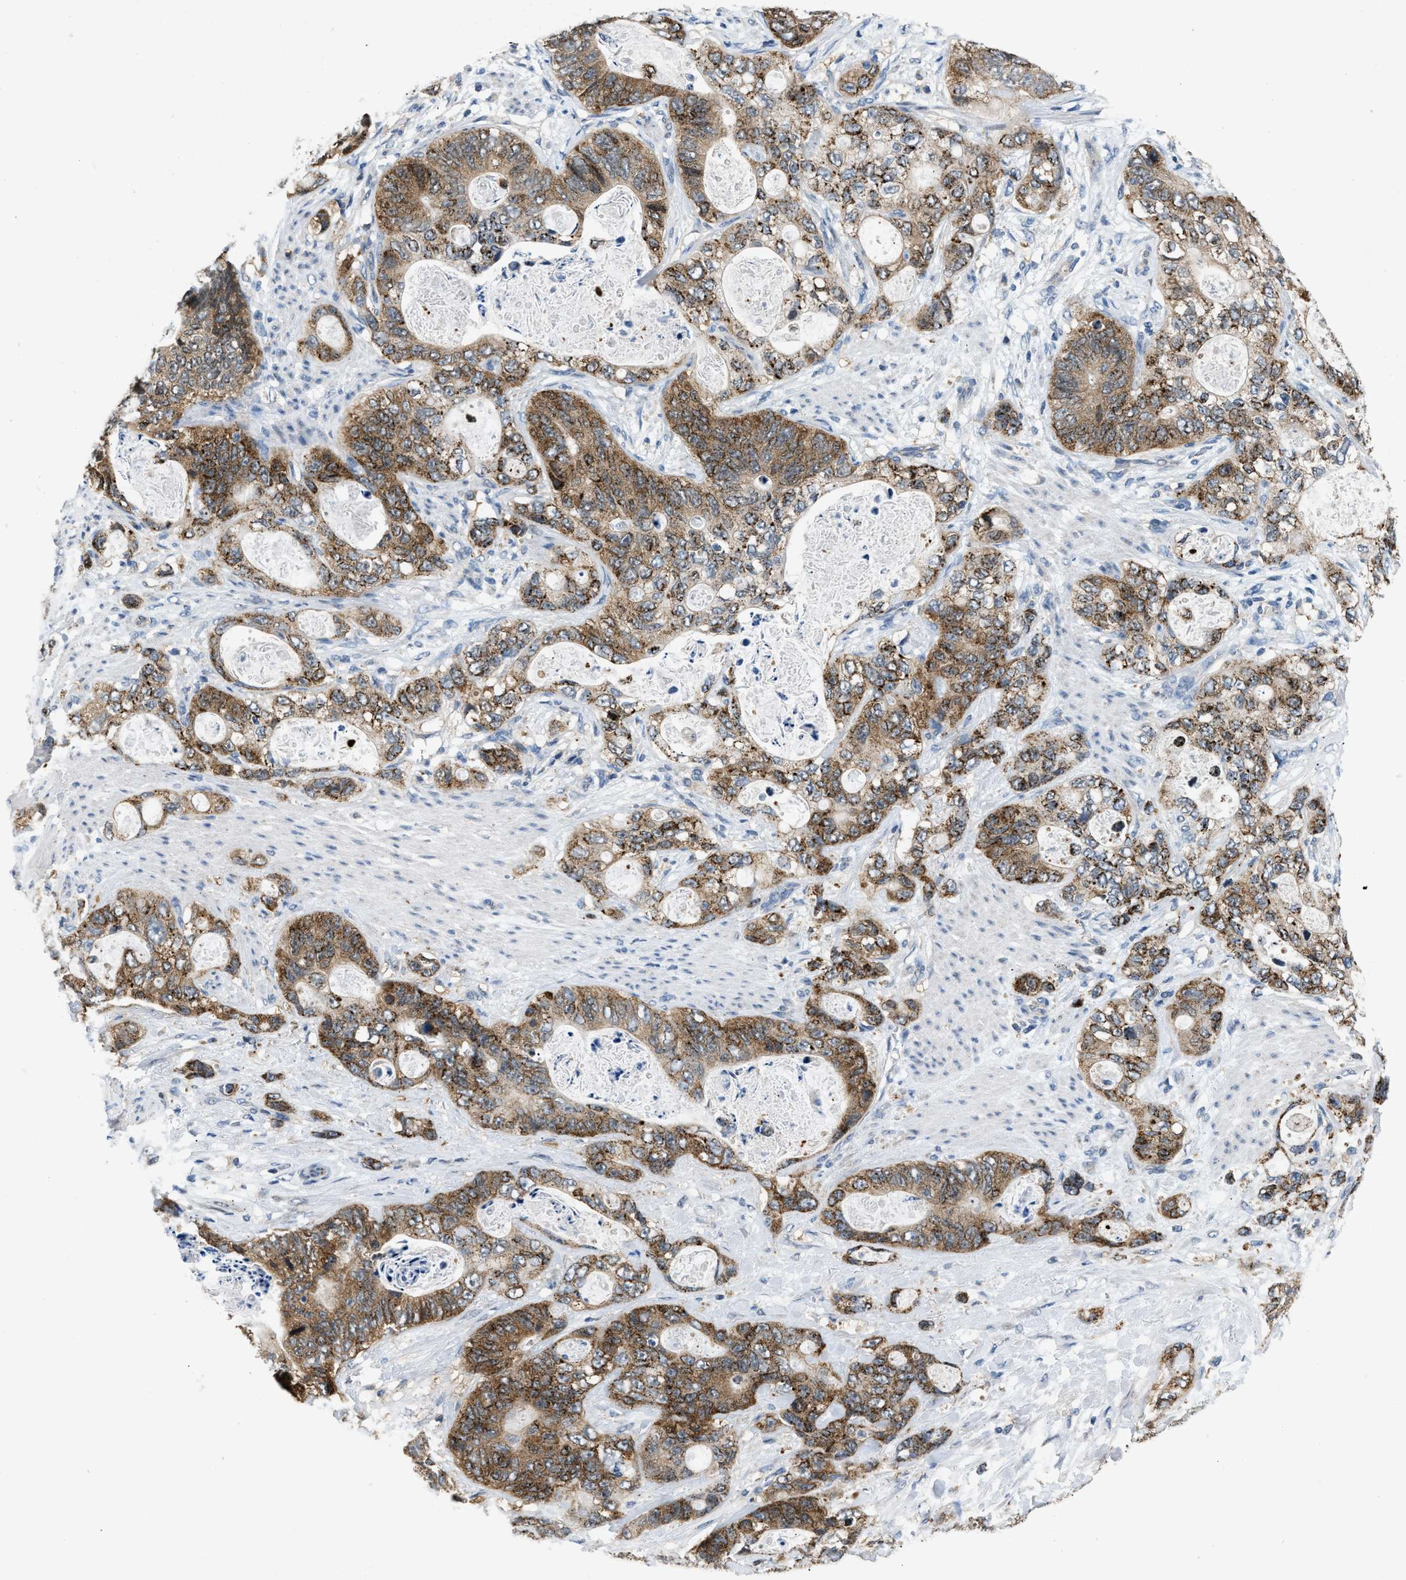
{"staining": {"intensity": "moderate", "quantity": ">75%", "location": "cytoplasmic/membranous"}, "tissue": "stomach cancer", "cell_type": "Tumor cells", "image_type": "cancer", "snomed": [{"axis": "morphology", "description": "Normal tissue, NOS"}, {"axis": "morphology", "description": "Adenocarcinoma, NOS"}, {"axis": "topography", "description": "Stomach"}], "caption": "Immunohistochemistry (IHC) micrograph of human stomach cancer stained for a protein (brown), which shows medium levels of moderate cytoplasmic/membranous staining in approximately >75% of tumor cells.", "gene": "TOMM34", "patient": {"sex": "female", "age": 89}}